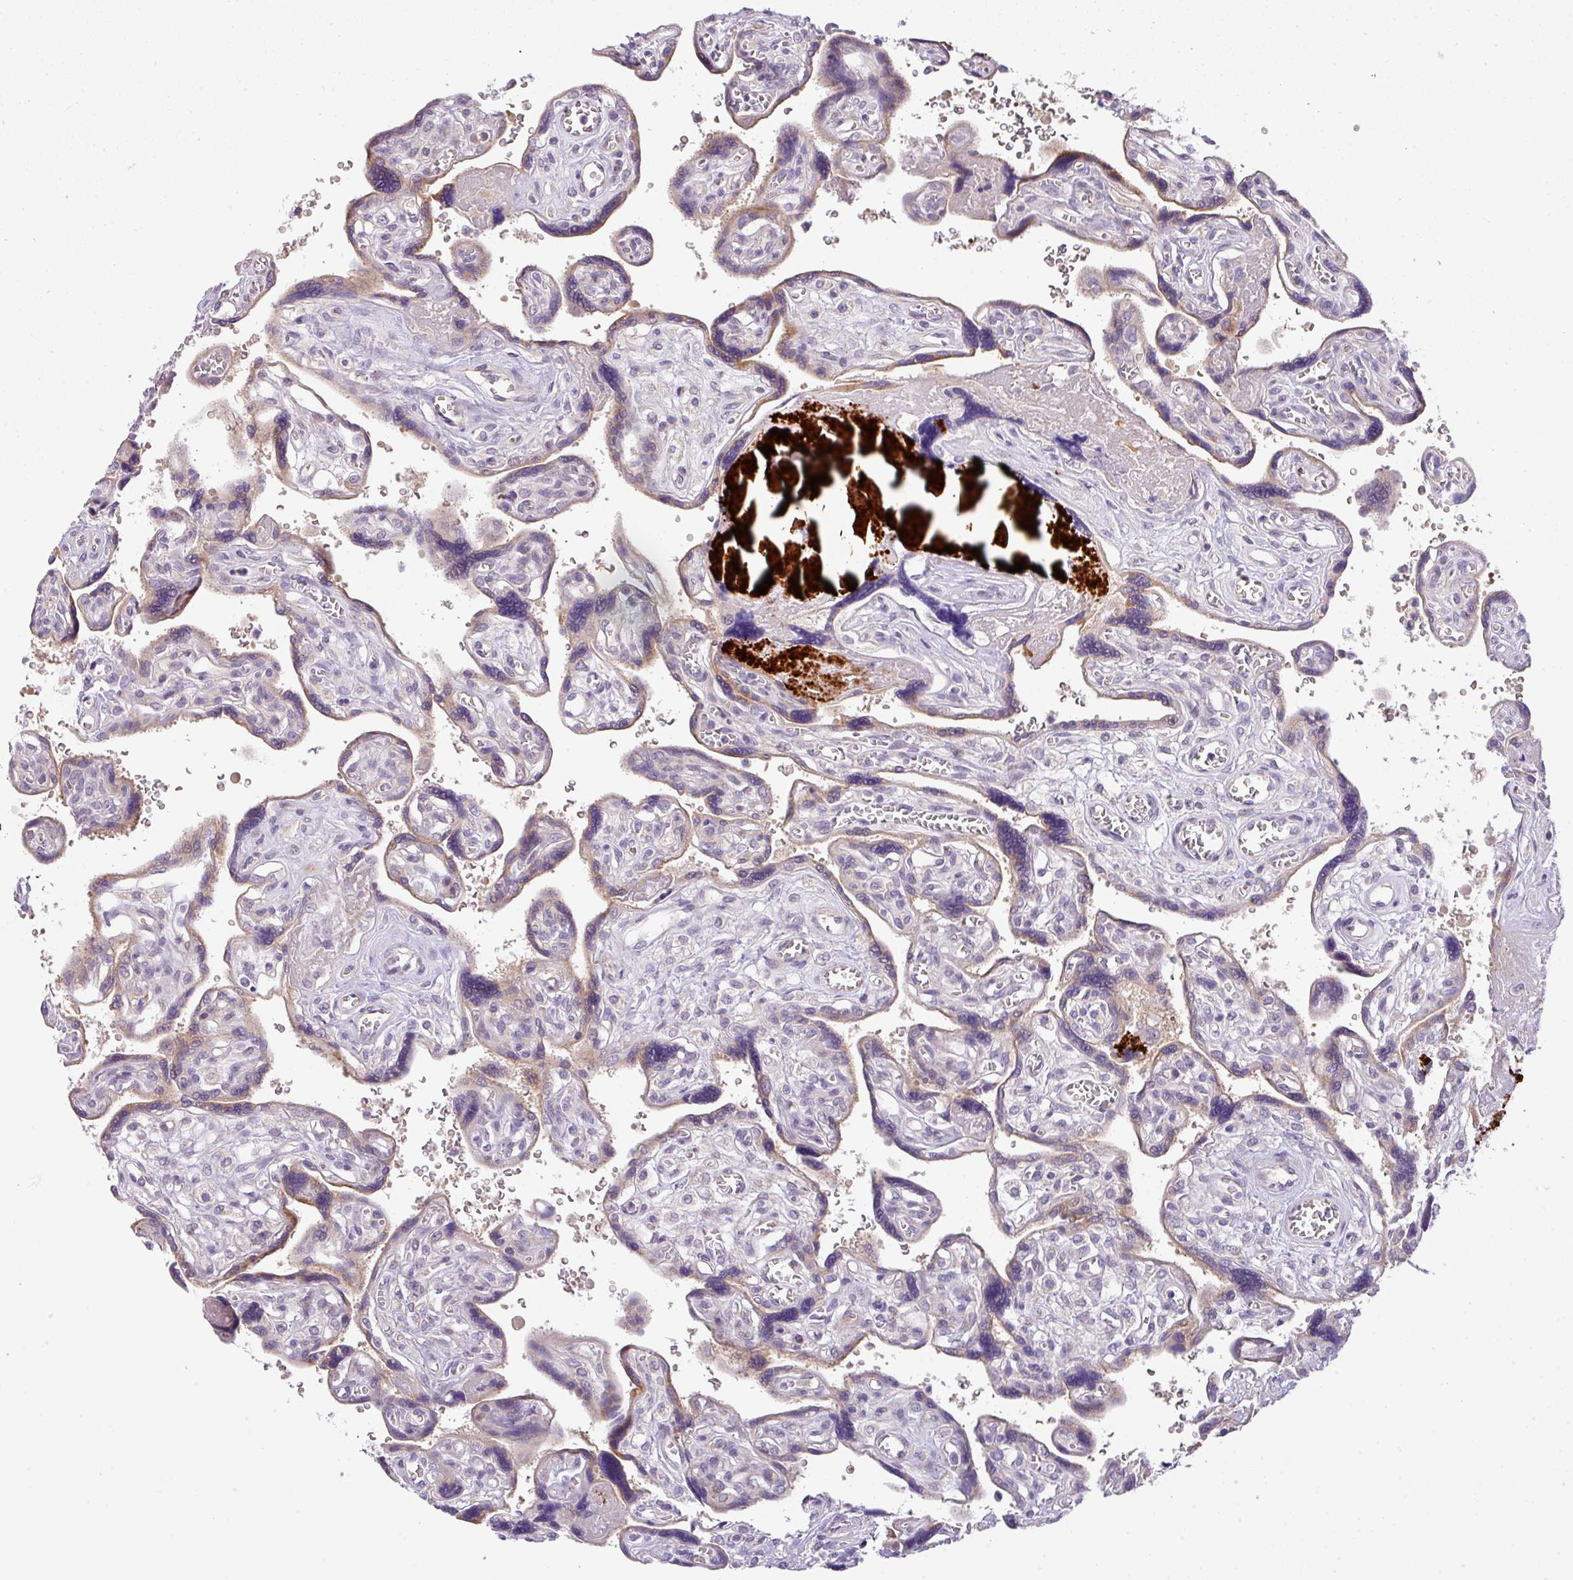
{"staining": {"intensity": "weak", "quantity": ">75%", "location": "cytoplasmic/membranous"}, "tissue": "placenta", "cell_type": "Trophoblastic cells", "image_type": "normal", "snomed": [{"axis": "morphology", "description": "Normal tissue, NOS"}, {"axis": "topography", "description": "Placenta"}], "caption": "The histopathology image exhibits a brown stain indicating the presence of a protein in the cytoplasmic/membranous of trophoblastic cells in placenta.", "gene": "PIK3R5", "patient": {"sex": "female", "age": 39}}